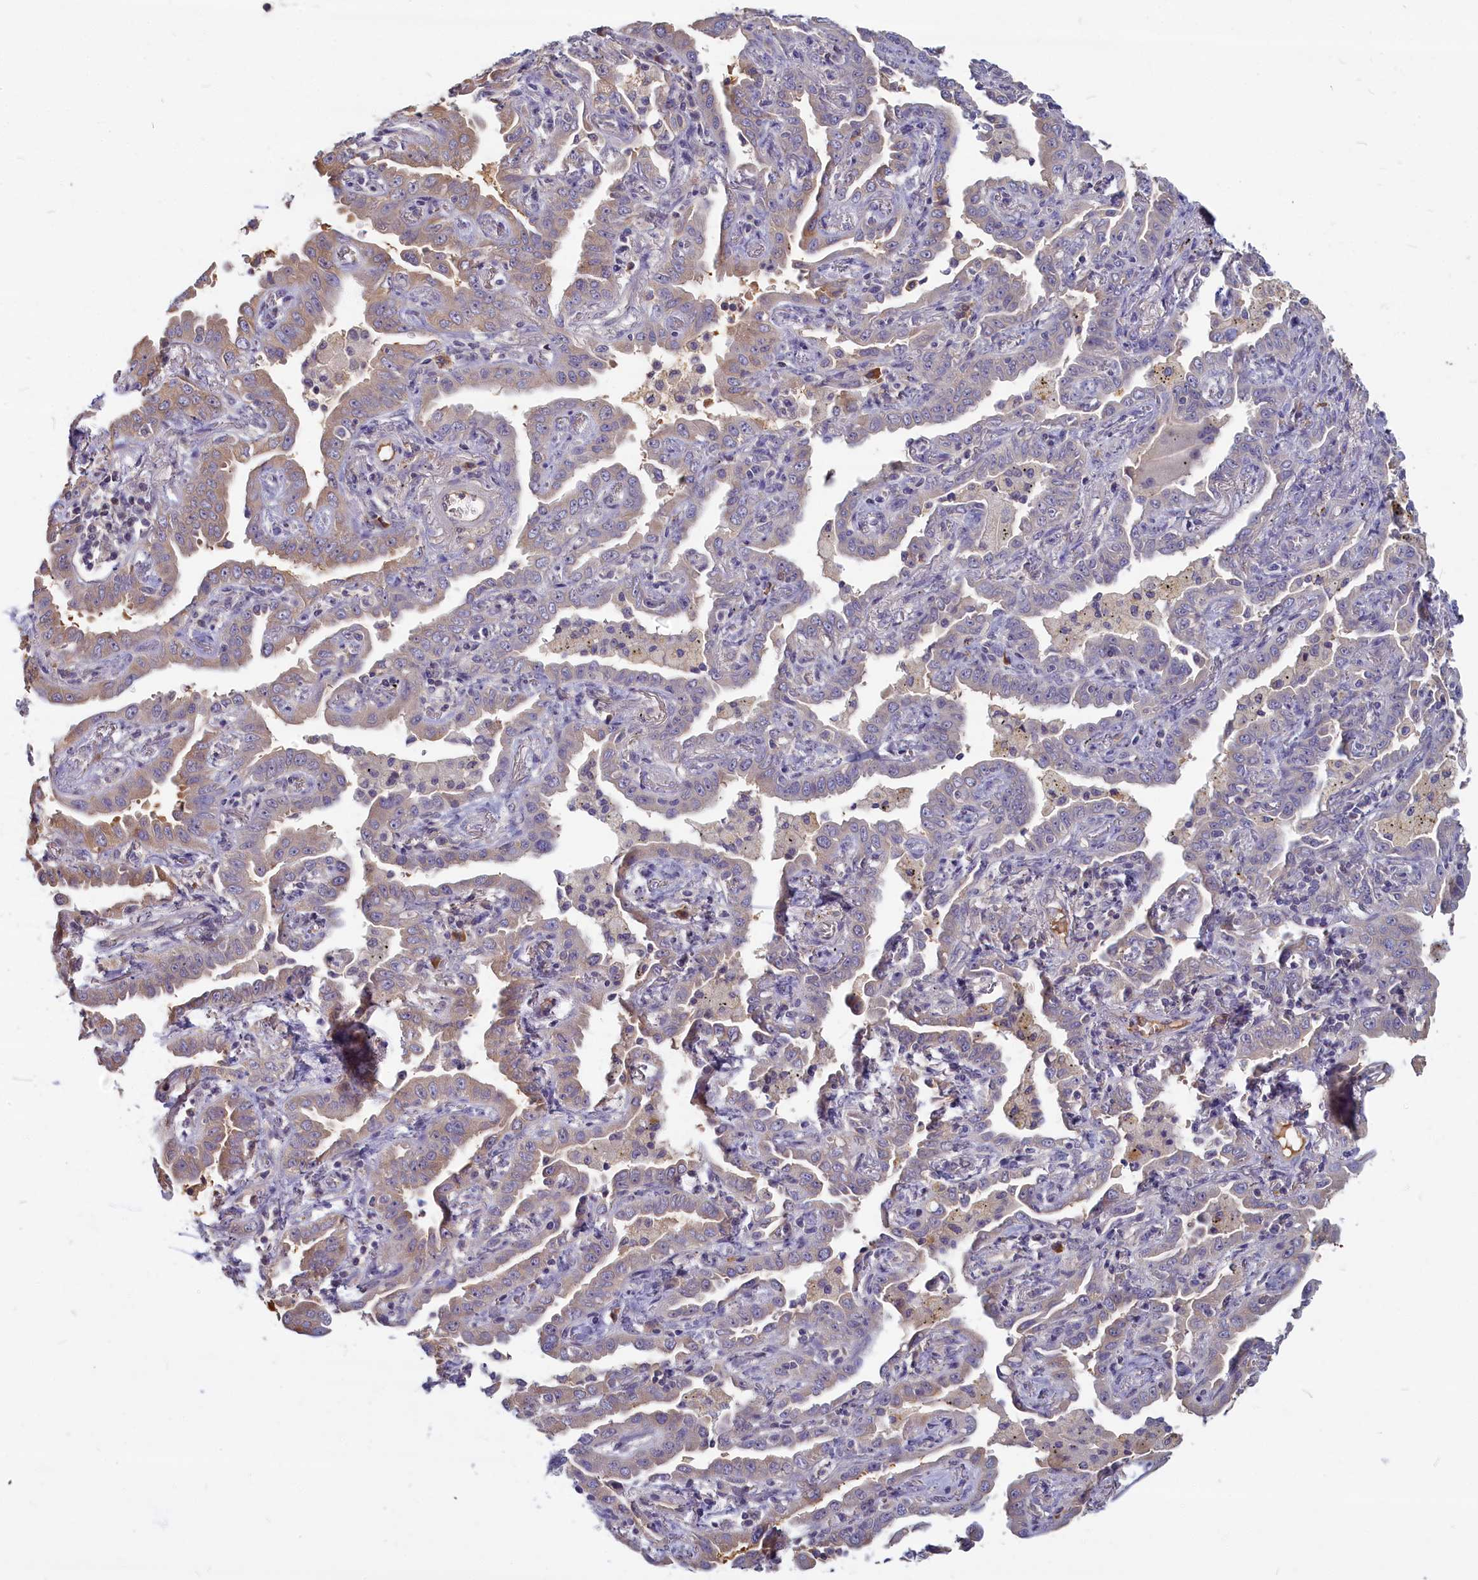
{"staining": {"intensity": "weak", "quantity": "<25%", "location": "cytoplasmic/membranous"}, "tissue": "lung cancer", "cell_type": "Tumor cells", "image_type": "cancer", "snomed": [{"axis": "morphology", "description": "Adenocarcinoma, NOS"}, {"axis": "topography", "description": "Lung"}], "caption": "DAB (3,3'-diaminobenzidine) immunohistochemical staining of adenocarcinoma (lung) exhibits no significant positivity in tumor cells.", "gene": "SV2C", "patient": {"sex": "male", "age": 67}}